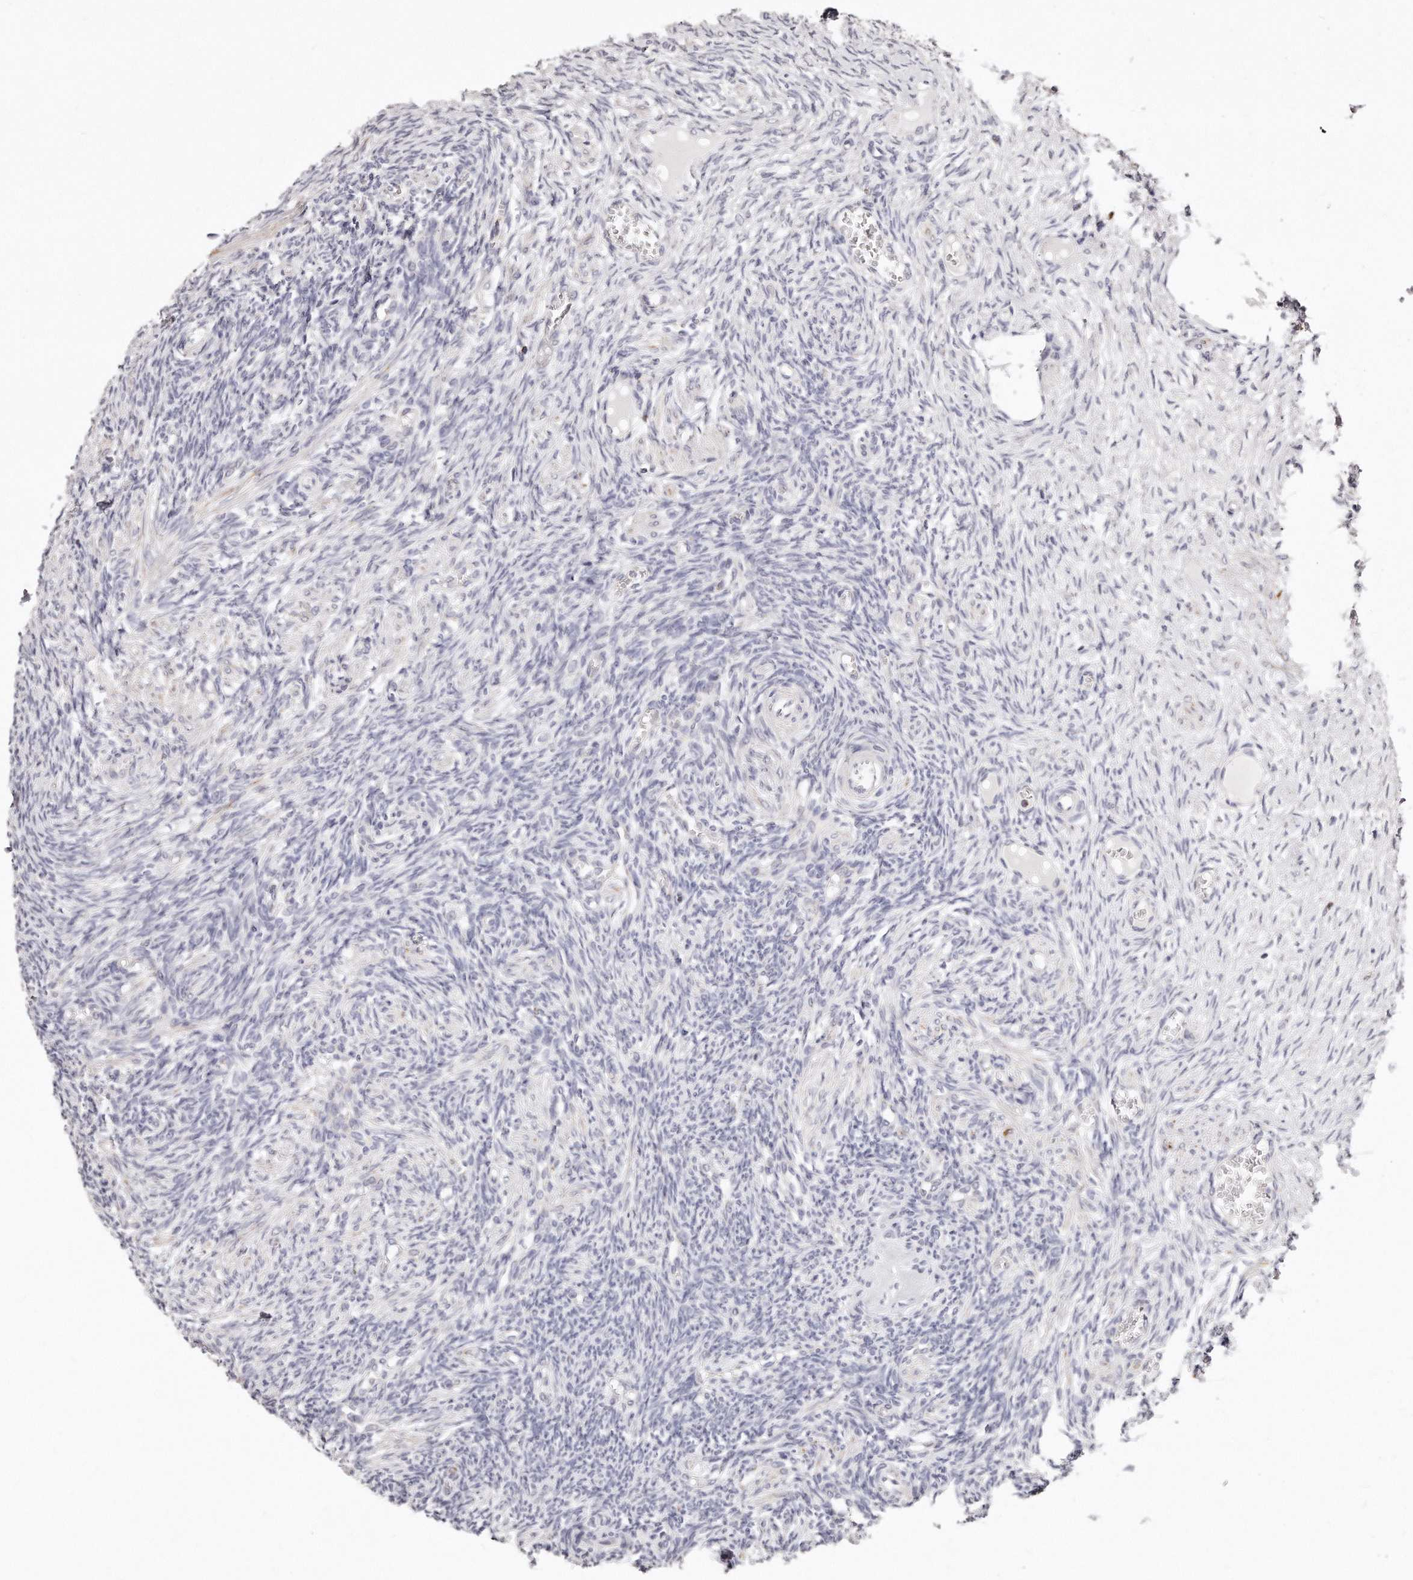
{"staining": {"intensity": "negative", "quantity": "none", "location": "none"}, "tissue": "ovary", "cell_type": "Ovarian stroma cells", "image_type": "normal", "snomed": [{"axis": "morphology", "description": "Normal tissue, NOS"}, {"axis": "topography", "description": "Ovary"}], "caption": "Protein analysis of normal ovary displays no significant positivity in ovarian stroma cells. (DAB (3,3'-diaminobenzidine) IHC with hematoxylin counter stain).", "gene": "RTKN", "patient": {"sex": "female", "age": 27}}